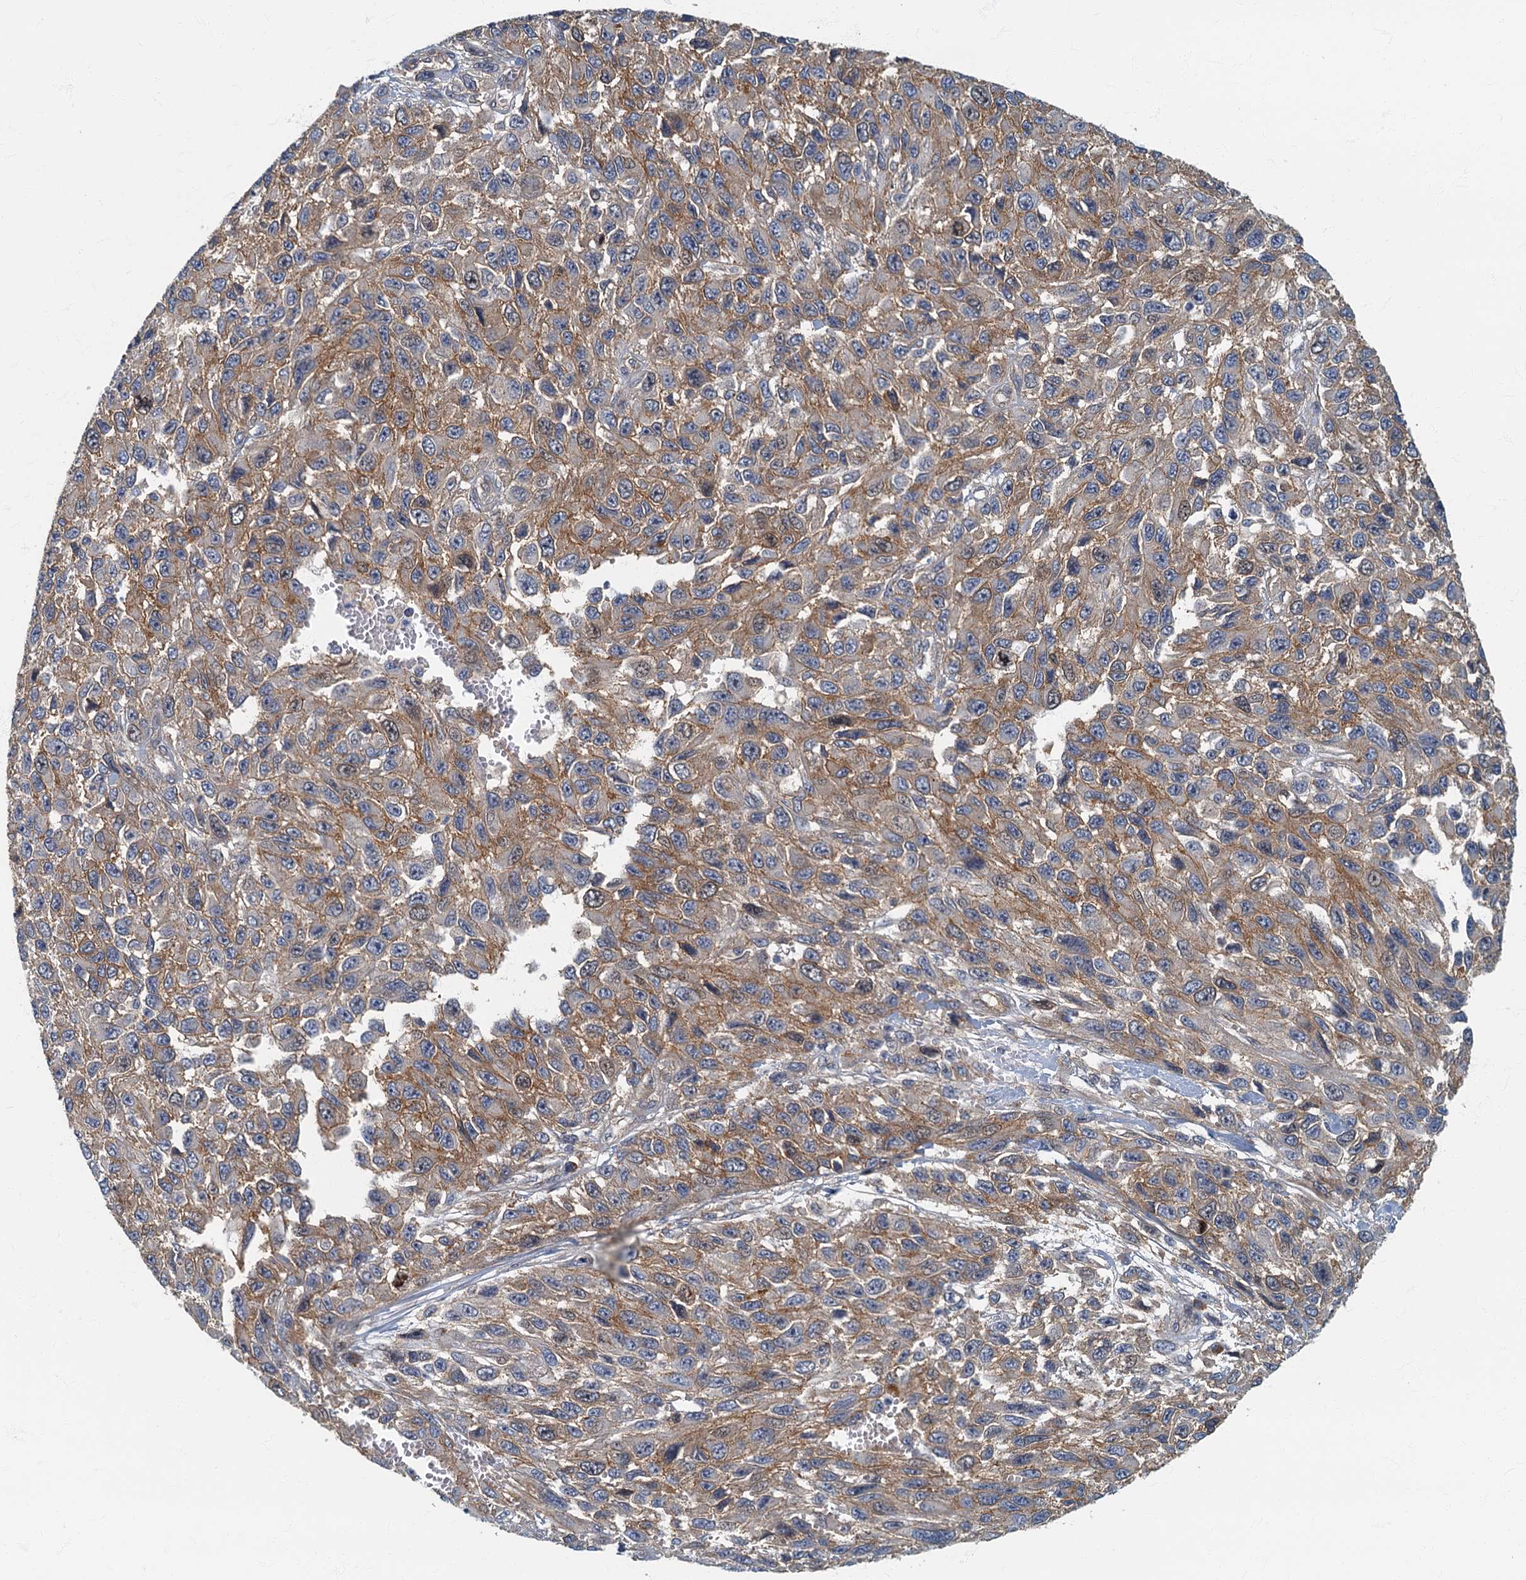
{"staining": {"intensity": "moderate", "quantity": "25%-75%", "location": "cytoplasmic/membranous"}, "tissue": "melanoma", "cell_type": "Tumor cells", "image_type": "cancer", "snomed": [{"axis": "morphology", "description": "Normal tissue, NOS"}, {"axis": "morphology", "description": "Malignant melanoma, NOS"}, {"axis": "topography", "description": "Skin"}], "caption": "Malignant melanoma stained with DAB (3,3'-diaminobenzidine) IHC displays medium levels of moderate cytoplasmic/membranous staining in about 25%-75% of tumor cells.", "gene": "CKAP2L", "patient": {"sex": "female", "age": 96}}